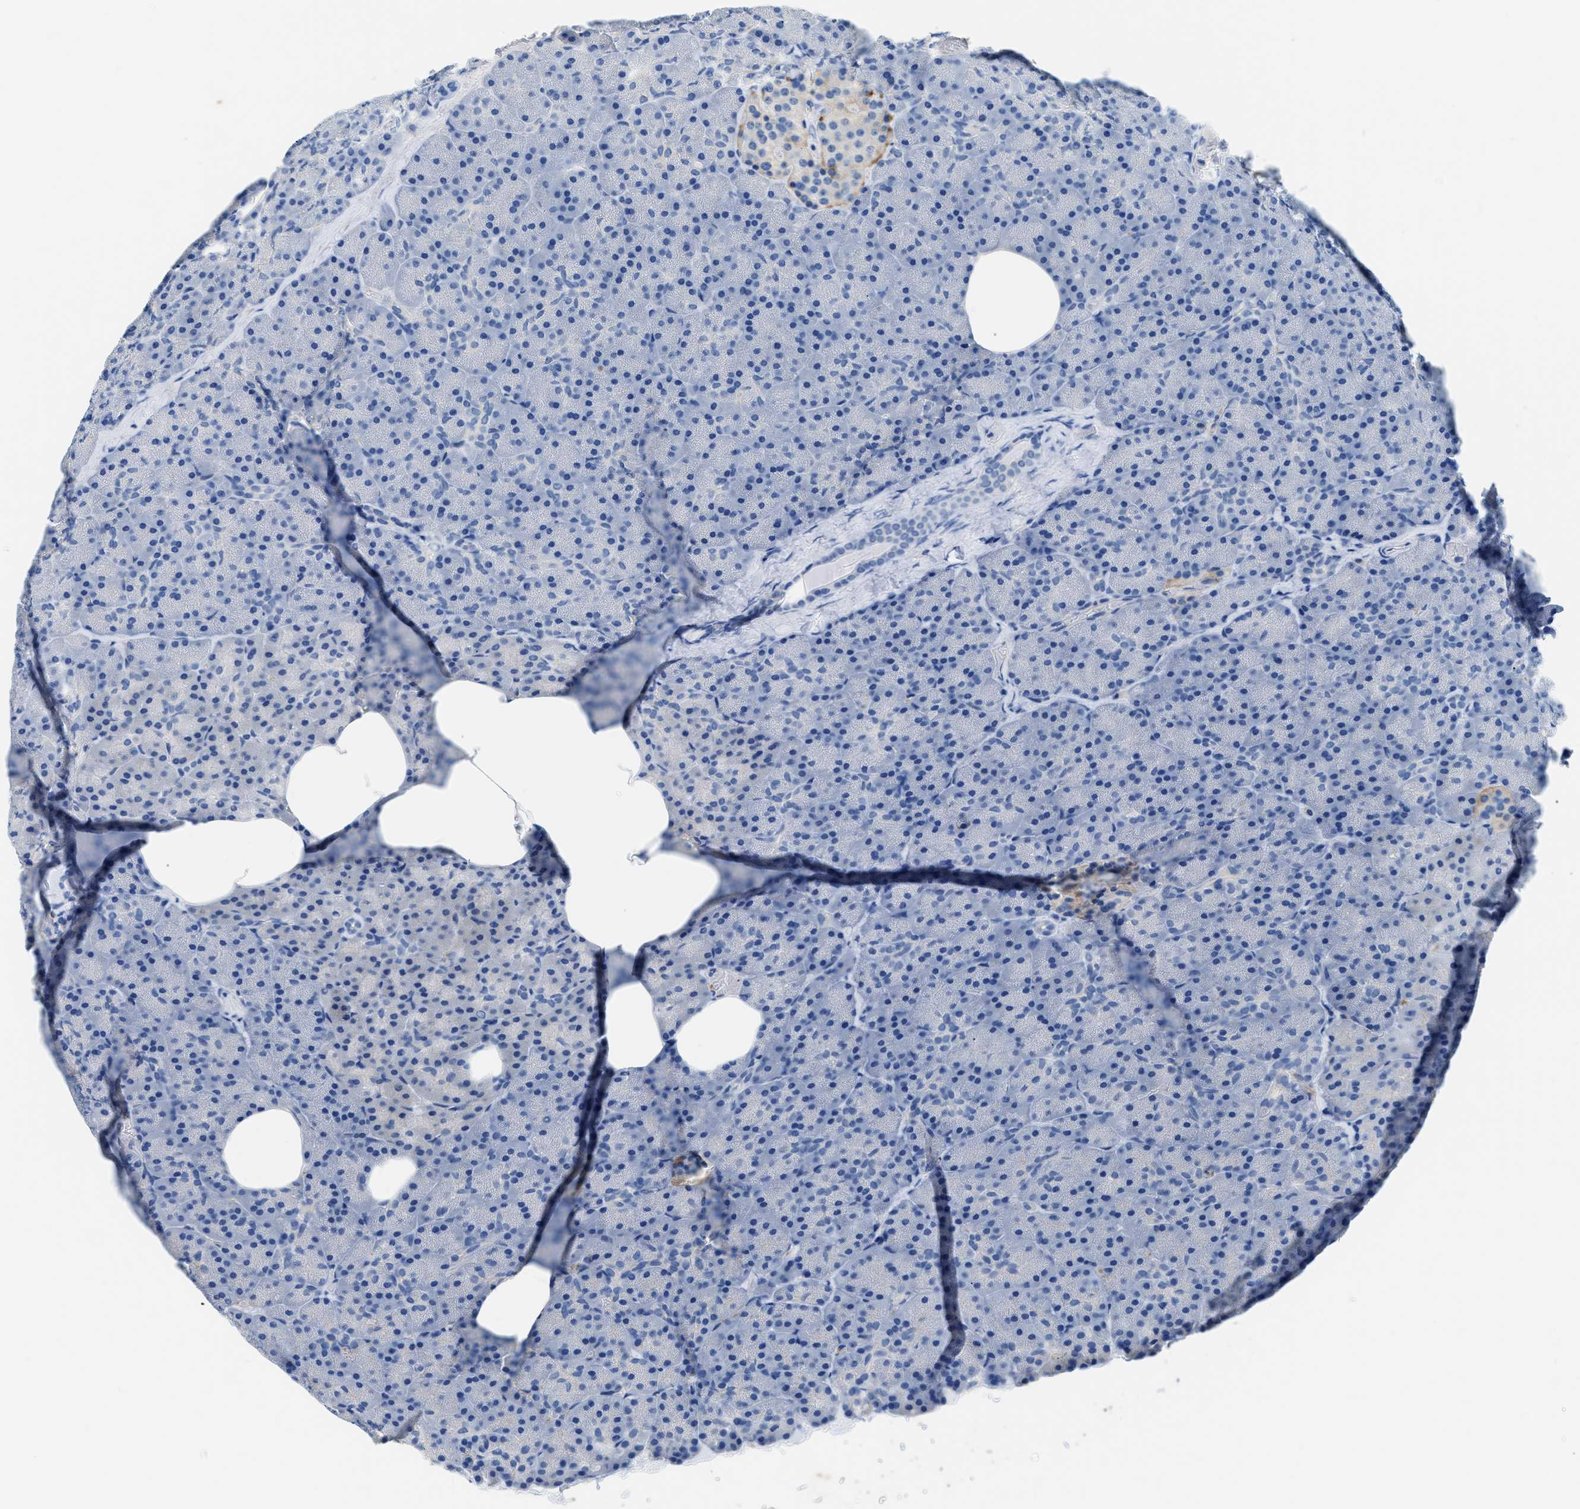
{"staining": {"intensity": "negative", "quantity": "none", "location": "none"}, "tissue": "pancreas", "cell_type": "Exocrine glandular cells", "image_type": "normal", "snomed": [{"axis": "morphology", "description": "Normal tissue, NOS"}, {"axis": "topography", "description": "Pancreas"}], "caption": "High power microscopy image of an immunohistochemistry micrograph of normal pancreas, revealing no significant expression in exocrine glandular cells.", "gene": "SLC10A6", "patient": {"sex": "female", "age": 35}}